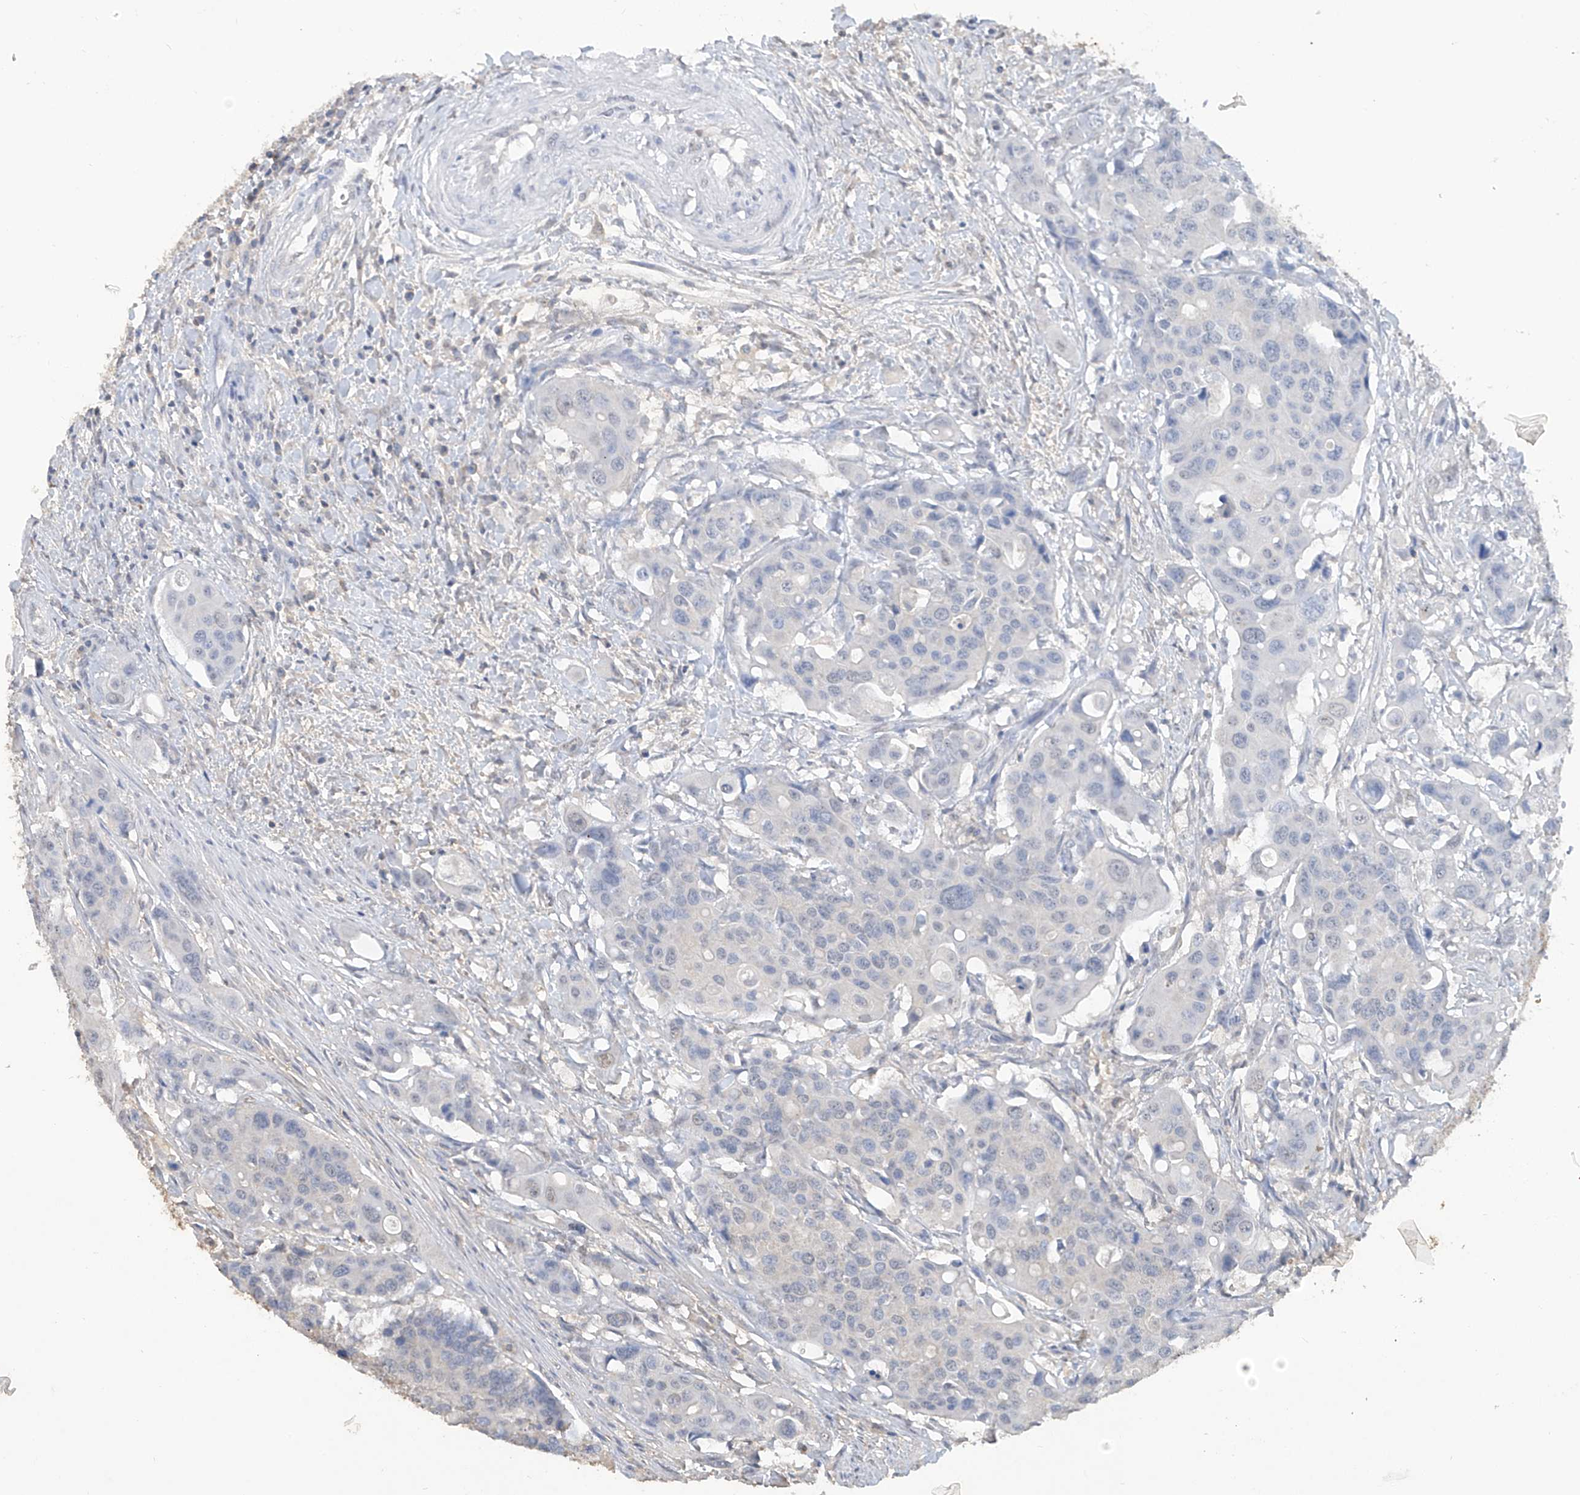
{"staining": {"intensity": "negative", "quantity": "none", "location": "none"}, "tissue": "colorectal cancer", "cell_type": "Tumor cells", "image_type": "cancer", "snomed": [{"axis": "morphology", "description": "Adenocarcinoma, NOS"}, {"axis": "topography", "description": "Colon"}], "caption": "IHC of human colorectal cancer (adenocarcinoma) shows no expression in tumor cells.", "gene": "HAS3", "patient": {"sex": "male", "age": 77}}